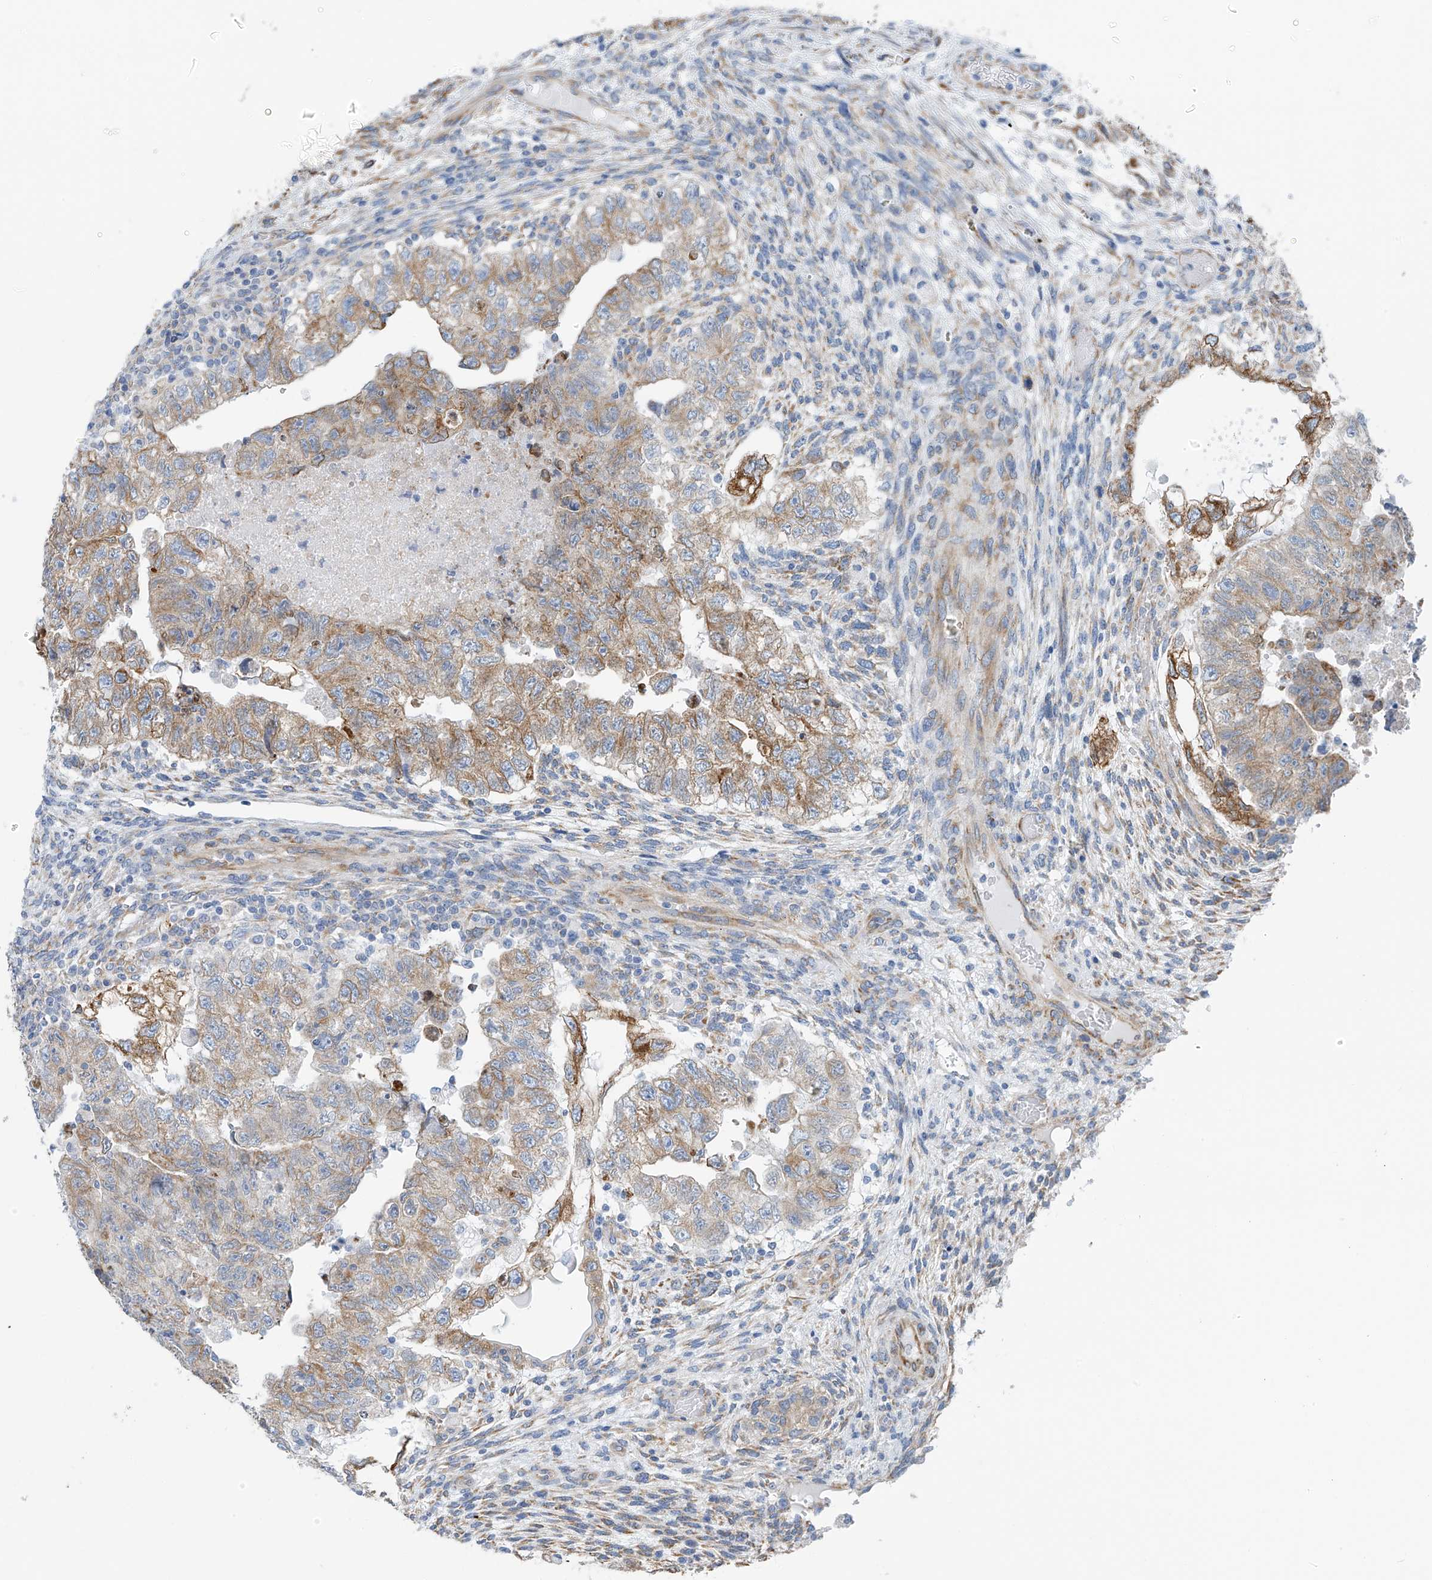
{"staining": {"intensity": "moderate", "quantity": "25%-75%", "location": "cytoplasmic/membranous"}, "tissue": "testis cancer", "cell_type": "Tumor cells", "image_type": "cancer", "snomed": [{"axis": "morphology", "description": "Carcinoma, Embryonal, NOS"}, {"axis": "topography", "description": "Testis"}], "caption": "Immunohistochemistry (IHC) staining of testis cancer, which demonstrates medium levels of moderate cytoplasmic/membranous positivity in about 25%-75% of tumor cells indicating moderate cytoplasmic/membranous protein positivity. The staining was performed using DAB (3,3'-diaminobenzidine) (brown) for protein detection and nuclei were counterstained in hematoxylin (blue).", "gene": "RCN2", "patient": {"sex": "male", "age": 36}}